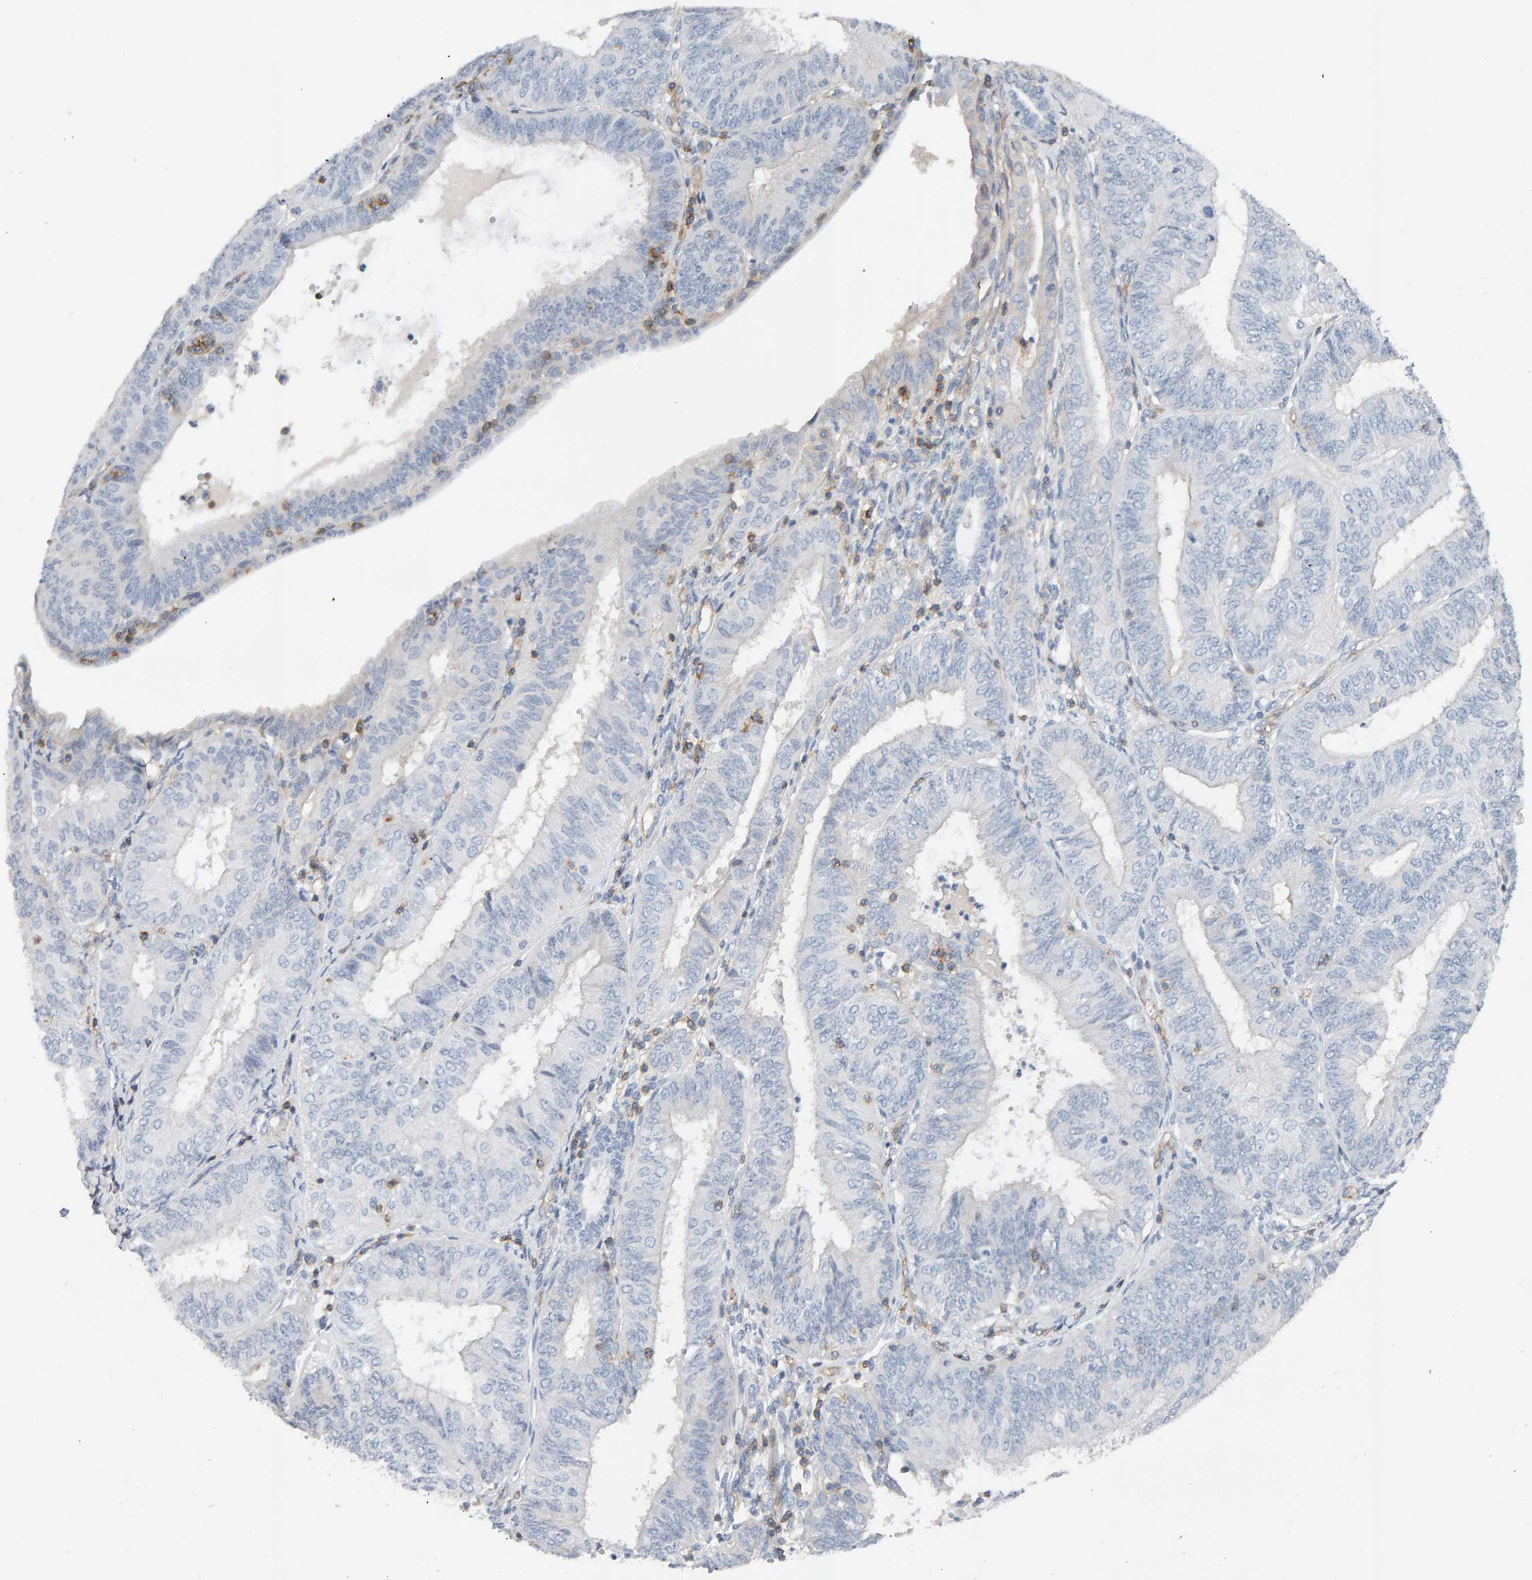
{"staining": {"intensity": "negative", "quantity": "none", "location": "none"}, "tissue": "endometrial cancer", "cell_type": "Tumor cells", "image_type": "cancer", "snomed": [{"axis": "morphology", "description": "Adenocarcinoma, NOS"}, {"axis": "topography", "description": "Endometrium"}], "caption": "Tumor cells show no significant staining in endometrial cancer. (Brightfield microscopy of DAB immunohistochemistry (IHC) at high magnification).", "gene": "FYN", "patient": {"sex": "female", "age": 58}}